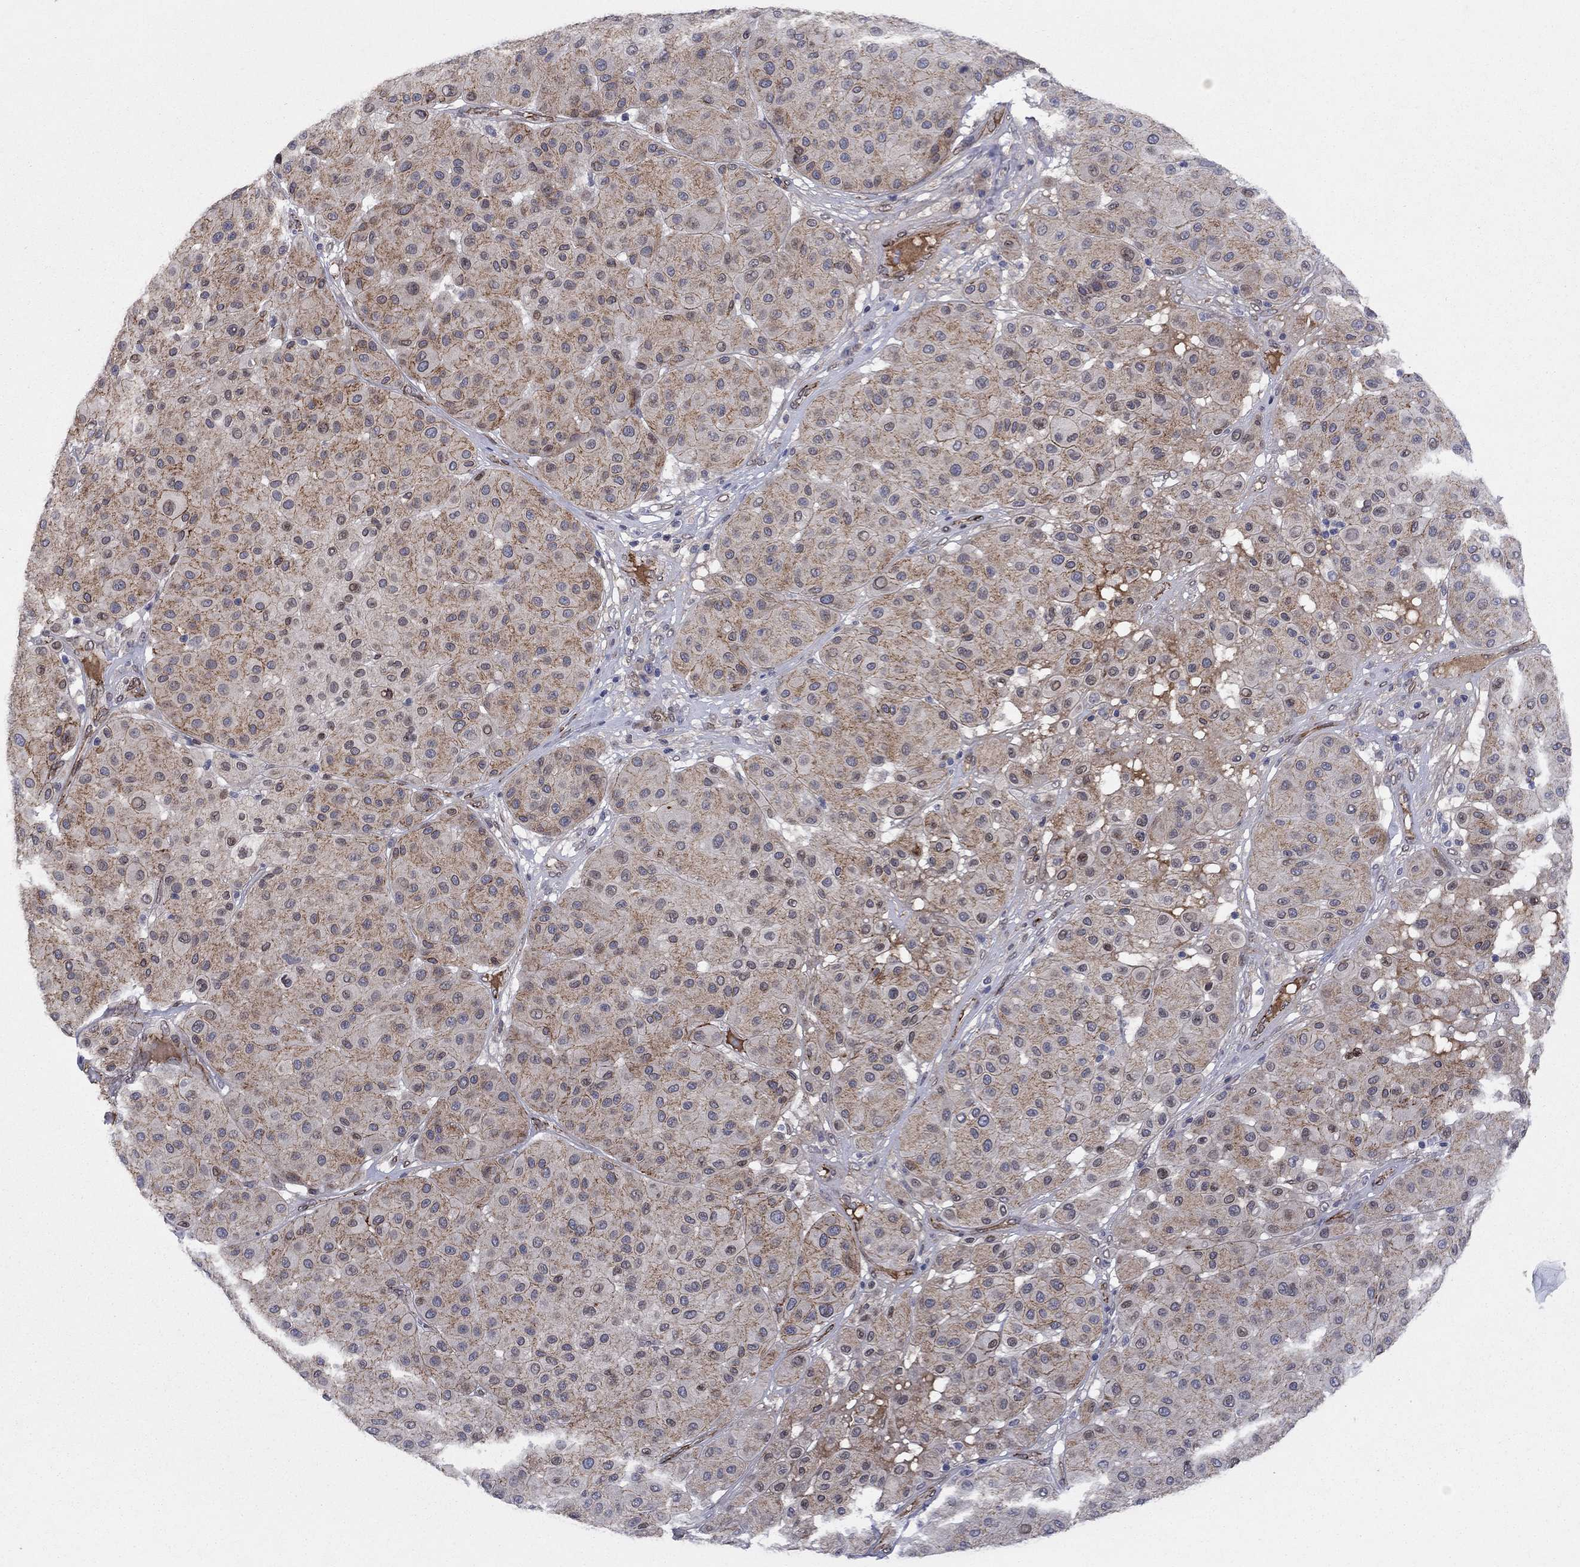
{"staining": {"intensity": "moderate", "quantity": "<25%", "location": "cytoplasmic/membranous"}, "tissue": "melanoma", "cell_type": "Tumor cells", "image_type": "cancer", "snomed": [{"axis": "morphology", "description": "Malignant melanoma, Metastatic site"}, {"axis": "topography", "description": "Smooth muscle"}], "caption": "Protein analysis of melanoma tissue shows moderate cytoplasmic/membranous positivity in approximately <25% of tumor cells. (brown staining indicates protein expression, while blue staining denotes nuclei).", "gene": "EMC9", "patient": {"sex": "male", "age": 41}}